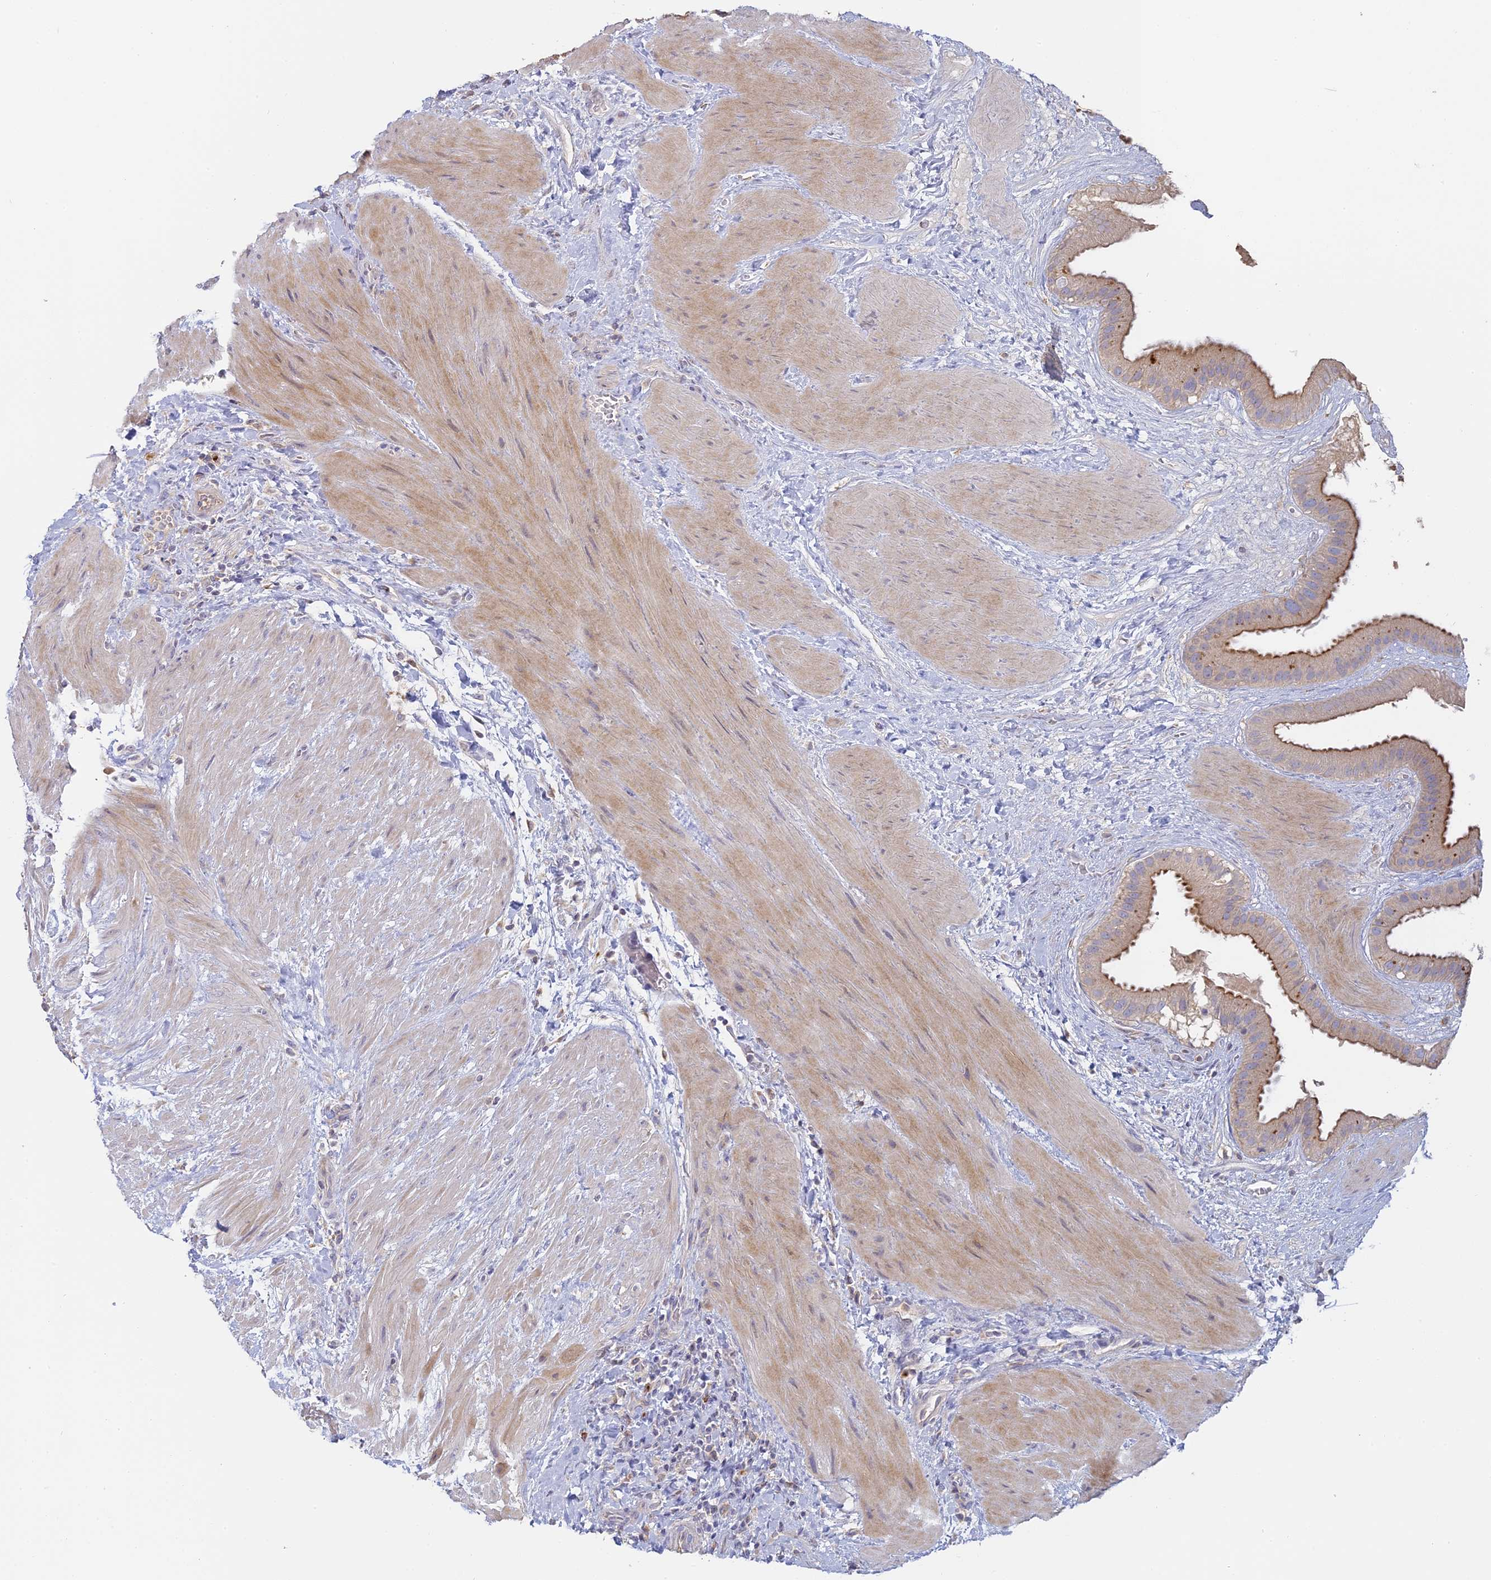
{"staining": {"intensity": "strong", "quantity": "<25%", "location": "cytoplasmic/membranous"}, "tissue": "gallbladder", "cell_type": "Glandular cells", "image_type": "normal", "snomed": [{"axis": "morphology", "description": "Normal tissue, NOS"}, {"axis": "topography", "description": "Gallbladder"}], "caption": "A brown stain labels strong cytoplasmic/membranous expression of a protein in glandular cells of benign human gallbladder. The staining is performed using DAB (3,3'-diaminobenzidine) brown chromogen to label protein expression. The nuclei are counter-stained blue using hematoxylin.", "gene": "SFT2D2", "patient": {"sex": "male", "age": 55}}